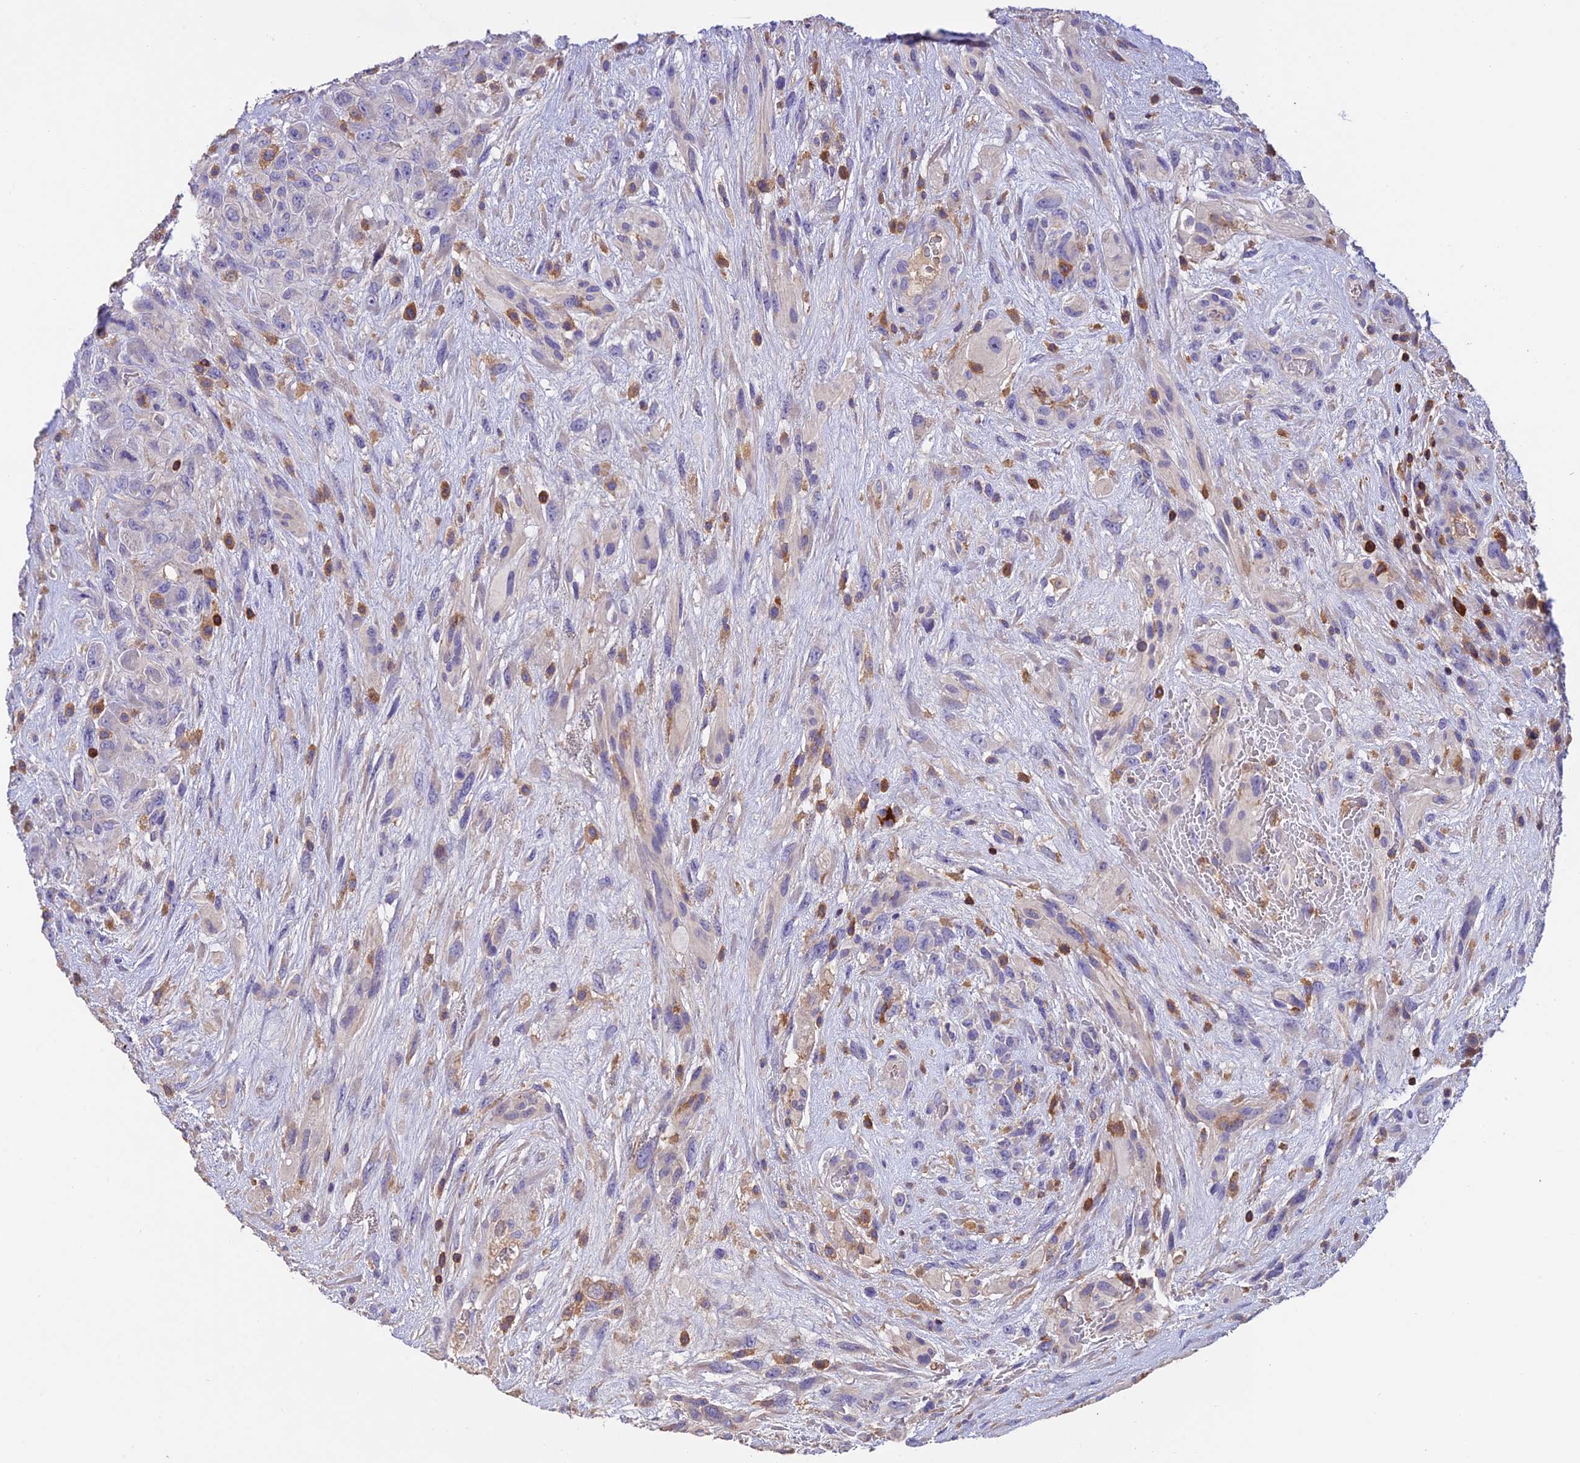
{"staining": {"intensity": "negative", "quantity": "none", "location": "none"}, "tissue": "glioma", "cell_type": "Tumor cells", "image_type": "cancer", "snomed": [{"axis": "morphology", "description": "Glioma, malignant, High grade"}, {"axis": "topography", "description": "Brain"}], "caption": "This is a image of IHC staining of malignant high-grade glioma, which shows no positivity in tumor cells. (Brightfield microscopy of DAB IHC at high magnification).", "gene": "LPXN", "patient": {"sex": "male", "age": 61}}